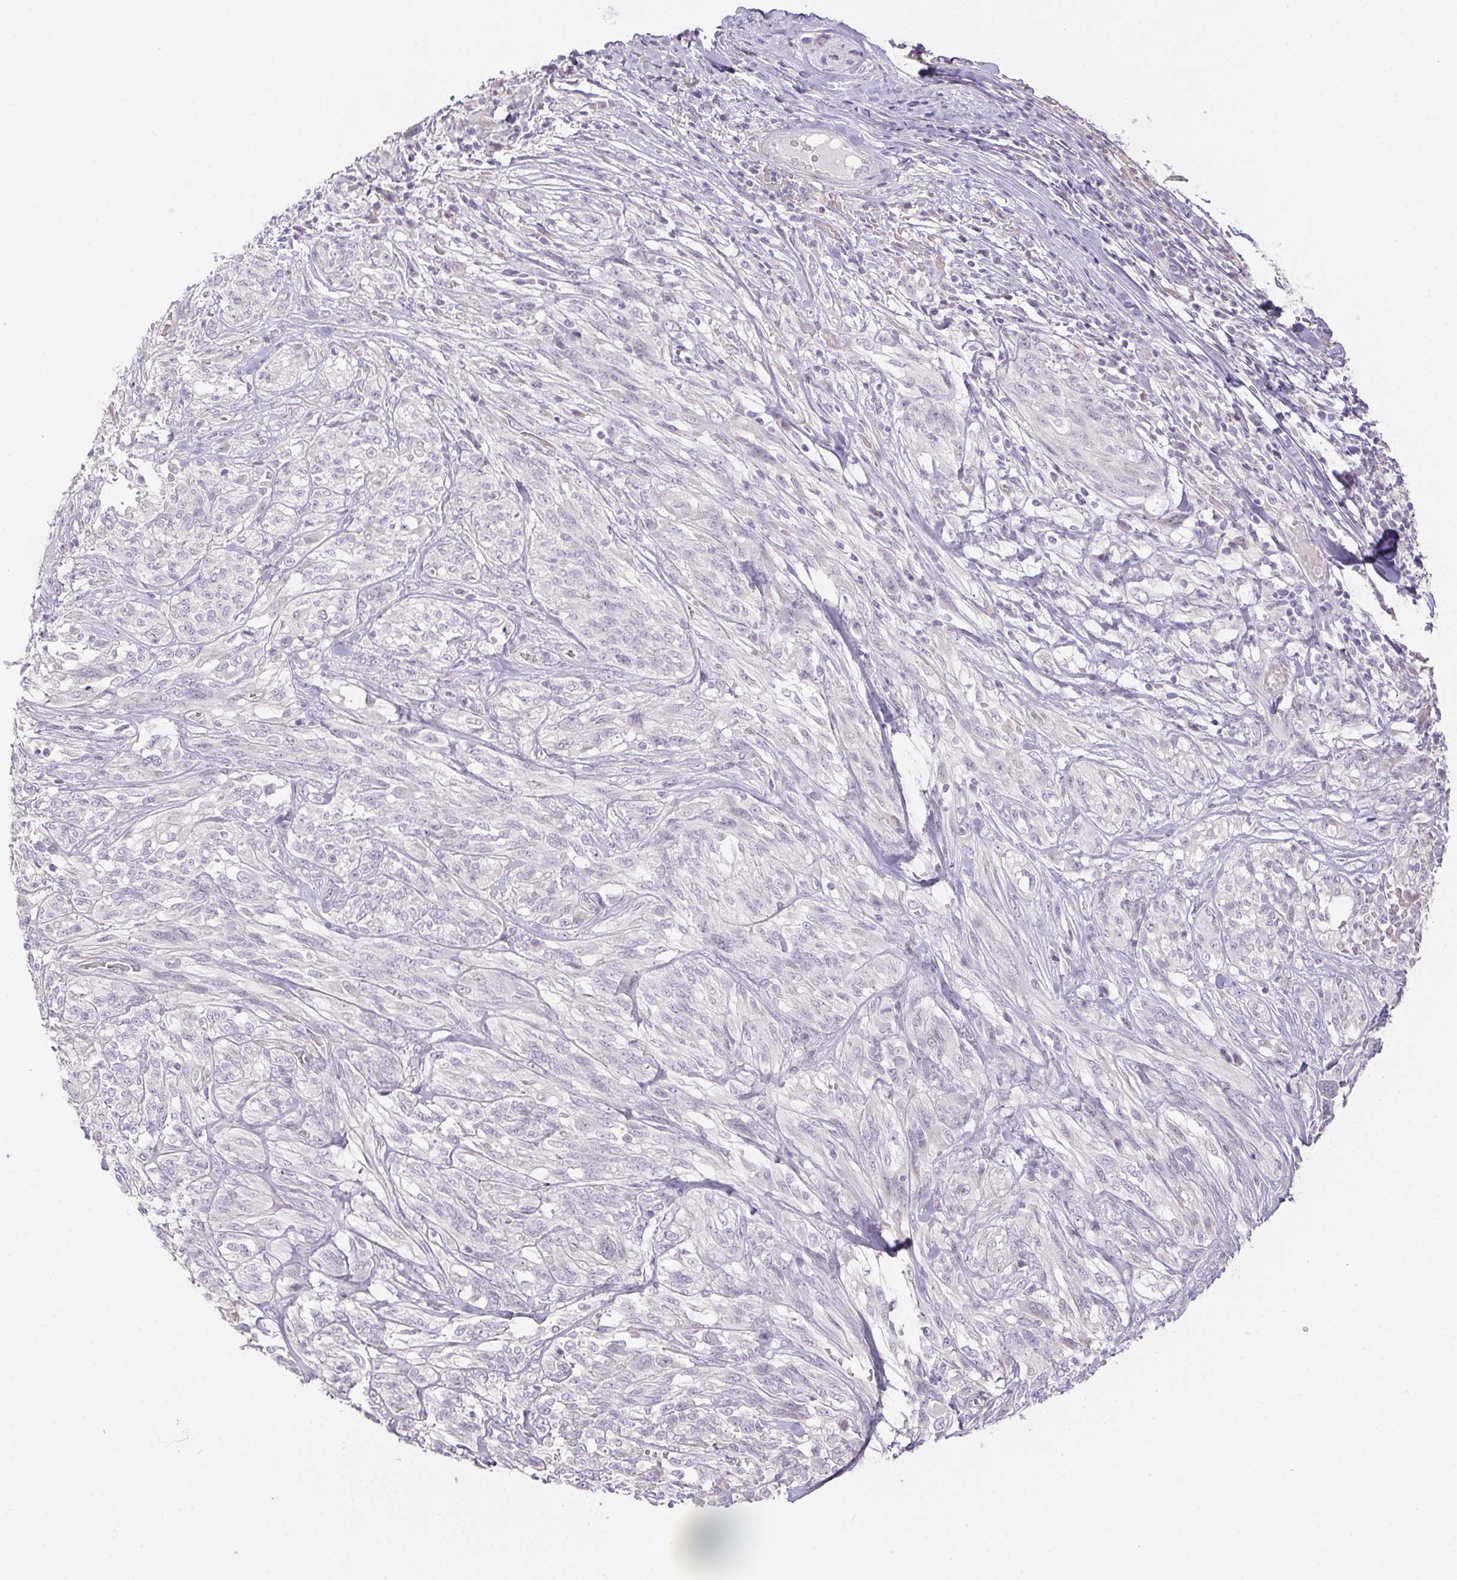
{"staining": {"intensity": "negative", "quantity": "none", "location": "none"}, "tissue": "melanoma", "cell_type": "Tumor cells", "image_type": "cancer", "snomed": [{"axis": "morphology", "description": "Malignant melanoma, NOS"}, {"axis": "topography", "description": "Skin"}], "caption": "Tumor cells show no significant staining in melanoma.", "gene": "CTCFL", "patient": {"sex": "female", "age": 91}}